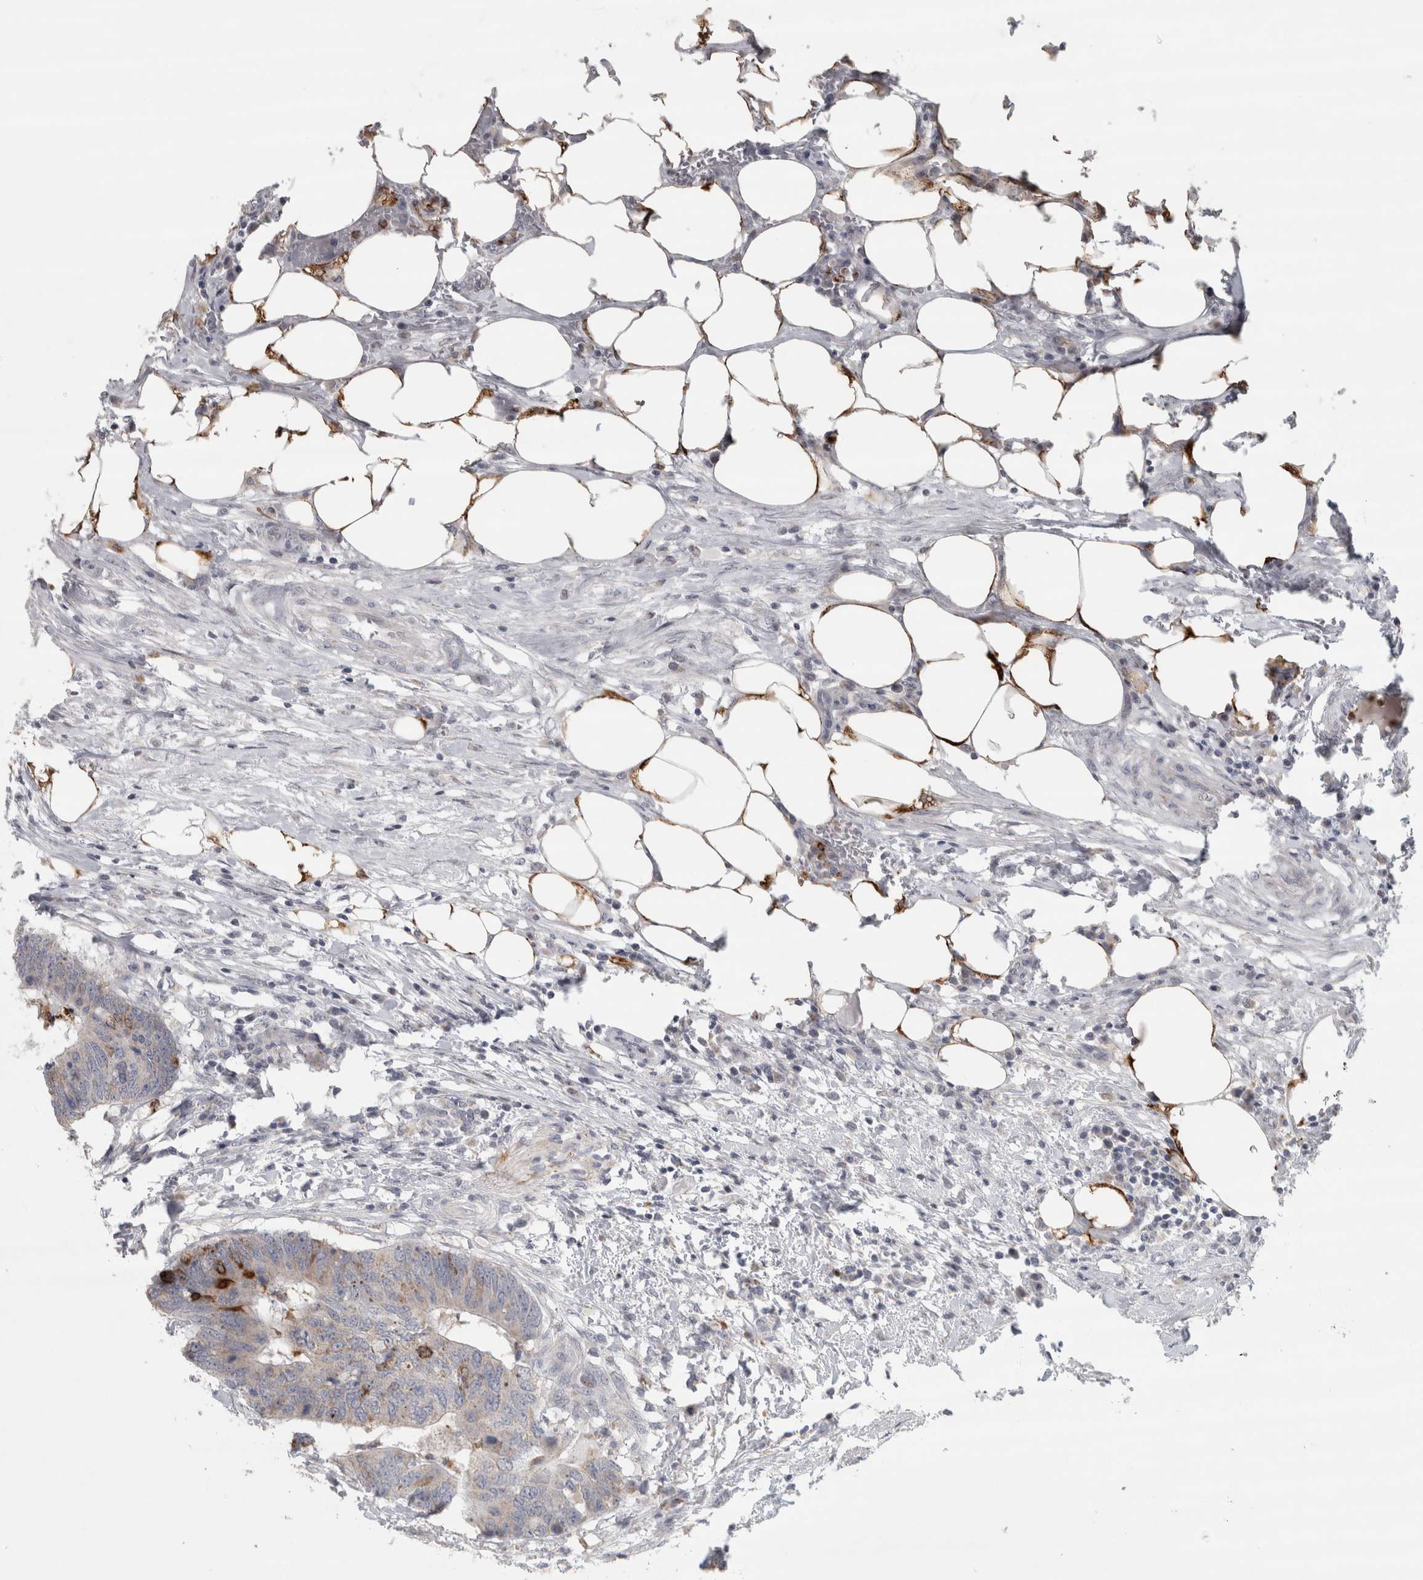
{"staining": {"intensity": "negative", "quantity": "none", "location": "none"}, "tissue": "colorectal cancer", "cell_type": "Tumor cells", "image_type": "cancer", "snomed": [{"axis": "morphology", "description": "Adenocarcinoma, NOS"}, {"axis": "topography", "description": "Colon"}], "caption": "High magnification brightfield microscopy of colorectal cancer stained with DAB (brown) and counterstained with hematoxylin (blue): tumor cells show no significant positivity.", "gene": "PTPRN2", "patient": {"sex": "male", "age": 56}}